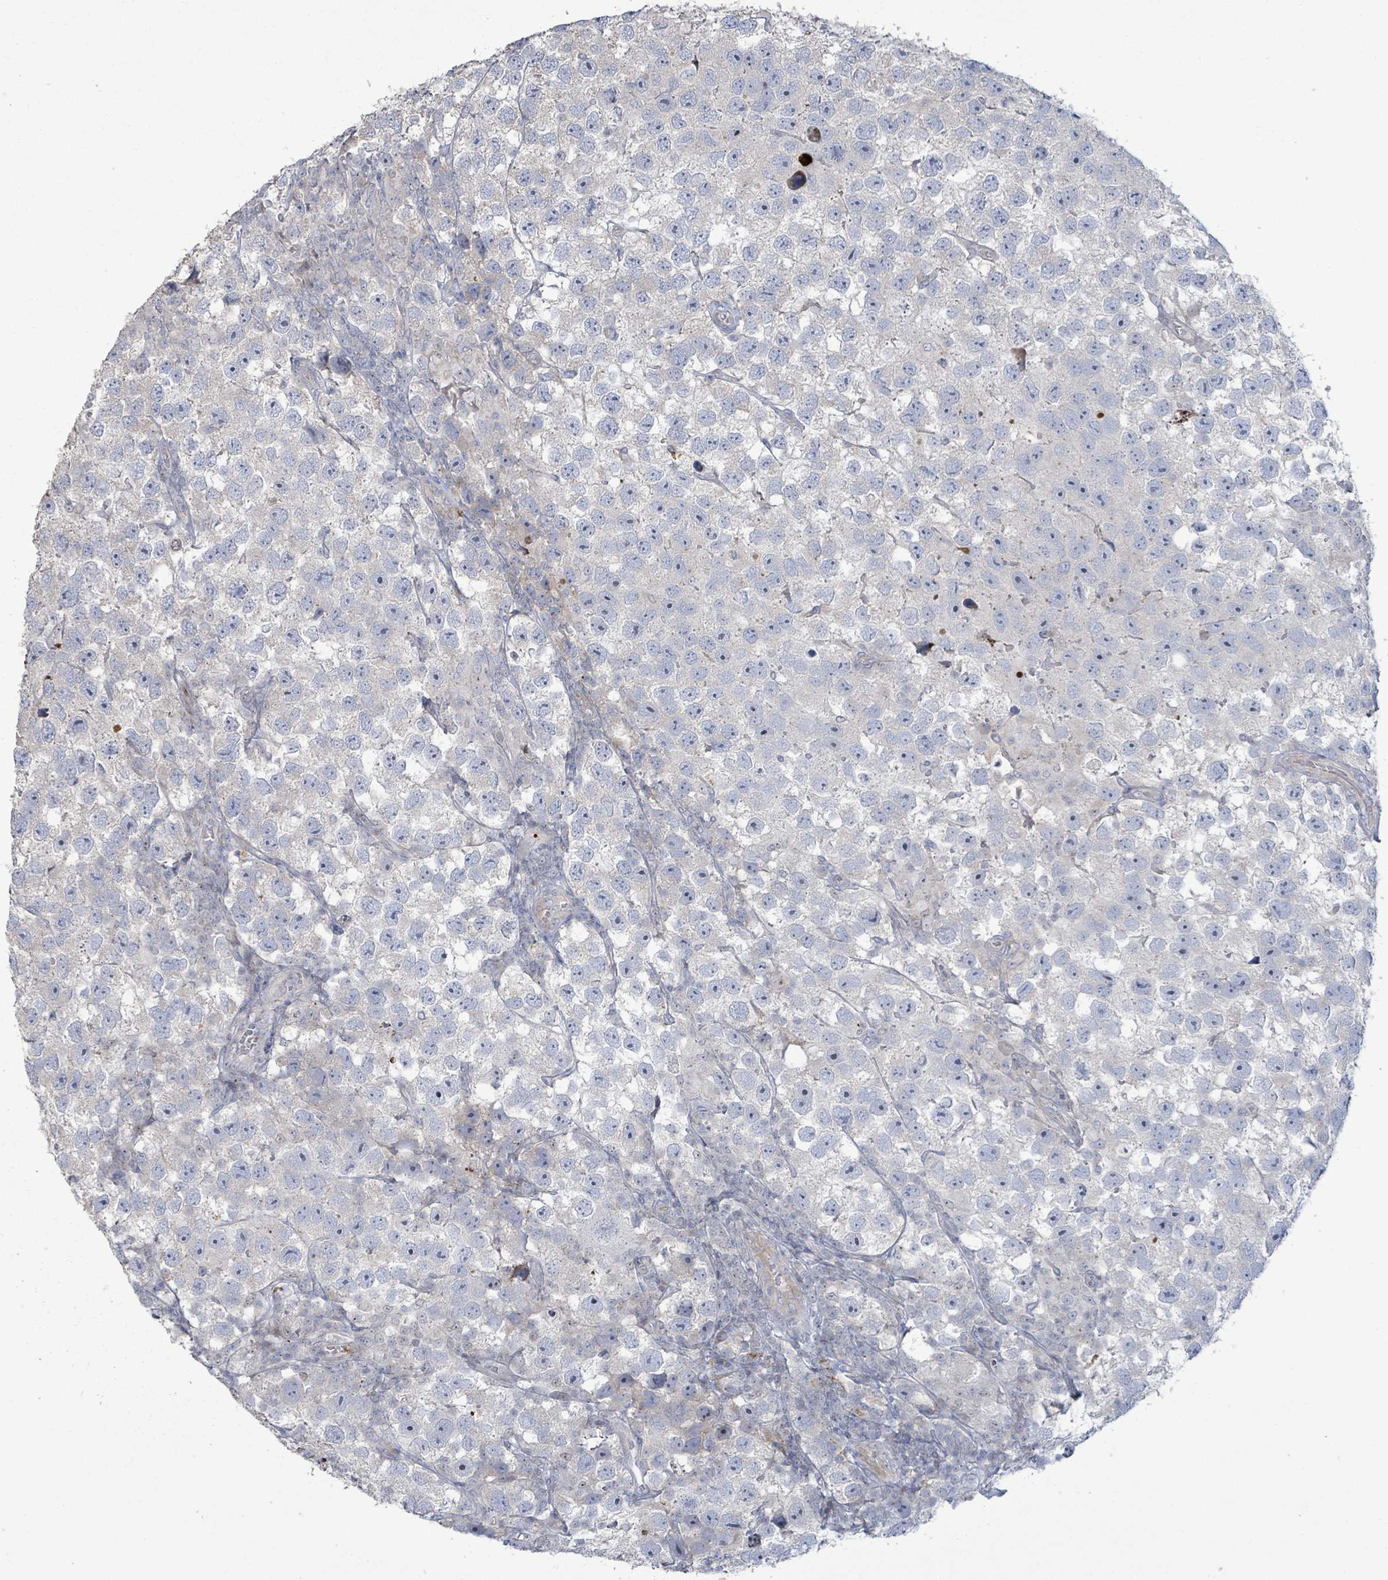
{"staining": {"intensity": "negative", "quantity": "none", "location": "none"}, "tissue": "testis cancer", "cell_type": "Tumor cells", "image_type": "cancer", "snomed": [{"axis": "morphology", "description": "Seminoma, NOS"}, {"axis": "topography", "description": "Testis"}], "caption": "Seminoma (testis) was stained to show a protein in brown. There is no significant positivity in tumor cells.", "gene": "LILRA4", "patient": {"sex": "male", "age": 26}}